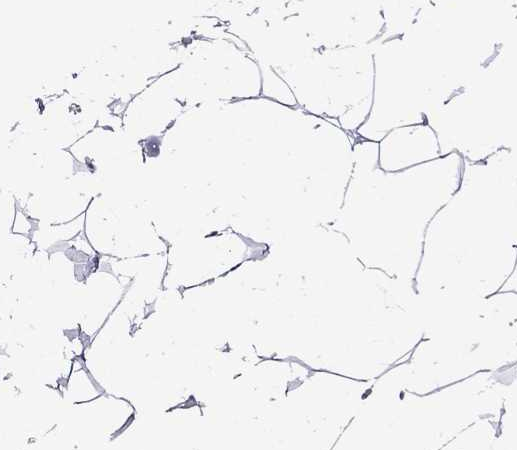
{"staining": {"intensity": "negative", "quantity": "none", "location": "none"}, "tissue": "breast", "cell_type": "Adipocytes", "image_type": "normal", "snomed": [{"axis": "morphology", "description": "Normal tissue, NOS"}, {"axis": "topography", "description": "Breast"}], "caption": "Adipocytes are negative for brown protein staining in benign breast. The staining is performed using DAB (3,3'-diaminobenzidine) brown chromogen with nuclei counter-stained in using hematoxylin.", "gene": "MGP", "patient": {"sex": "female", "age": 32}}